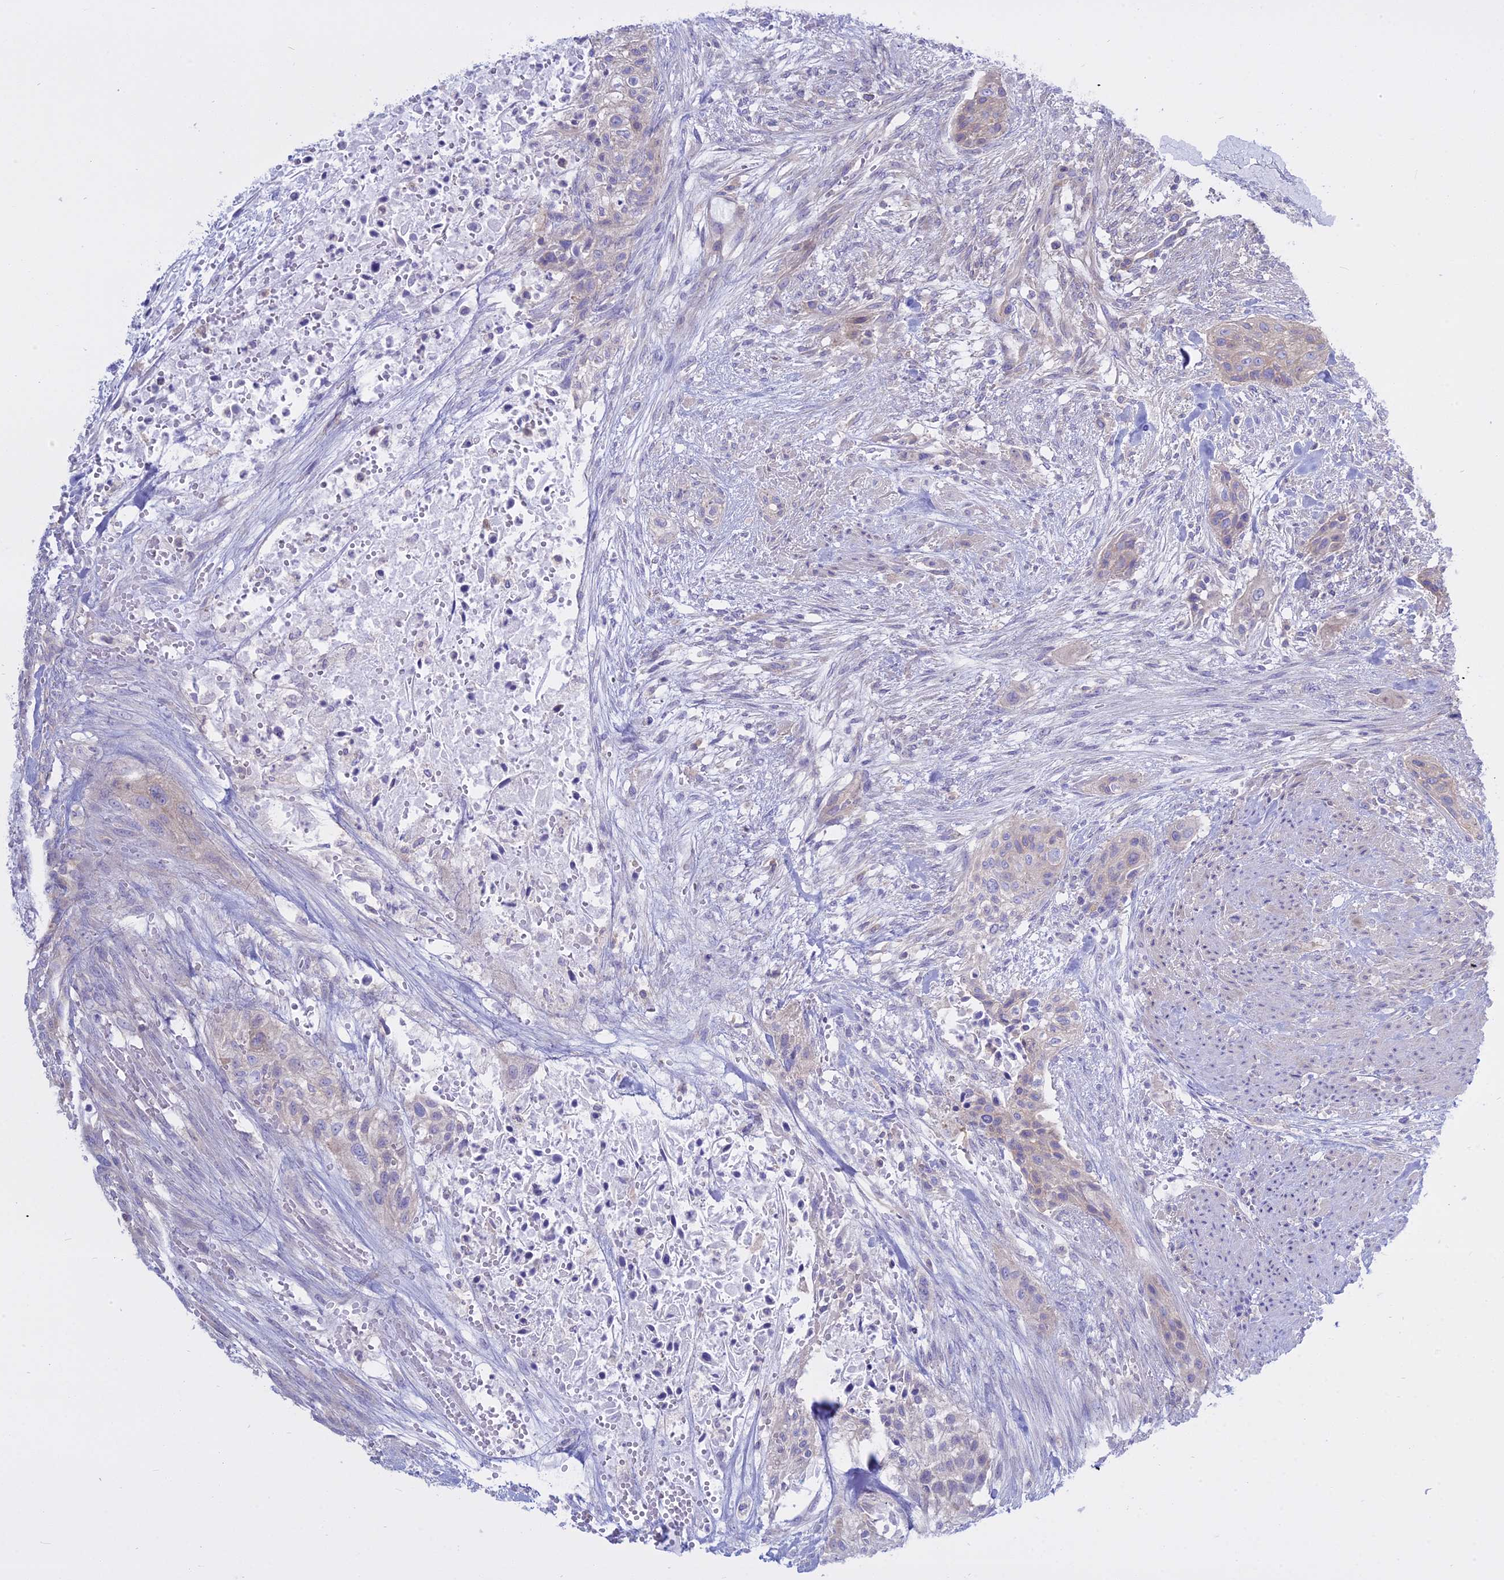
{"staining": {"intensity": "weak", "quantity": "<25%", "location": "cytoplasmic/membranous"}, "tissue": "urothelial cancer", "cell_type": "Tumor cells", "image_type": "cancer", "snomed": [{"axis": "morphology", "description": "Urothelial carcinoma, High grade"}, {"axis": "topography", "description": "Urinary bladder"}], "caption": "The immunohistochemistry (IHC) micrograph has no significant positivity in tumor cells of urothelial carcinoma (high-grade) tissue.", "gene": "AHCYL1", "patient": {"sex": "male", "age": 35}}